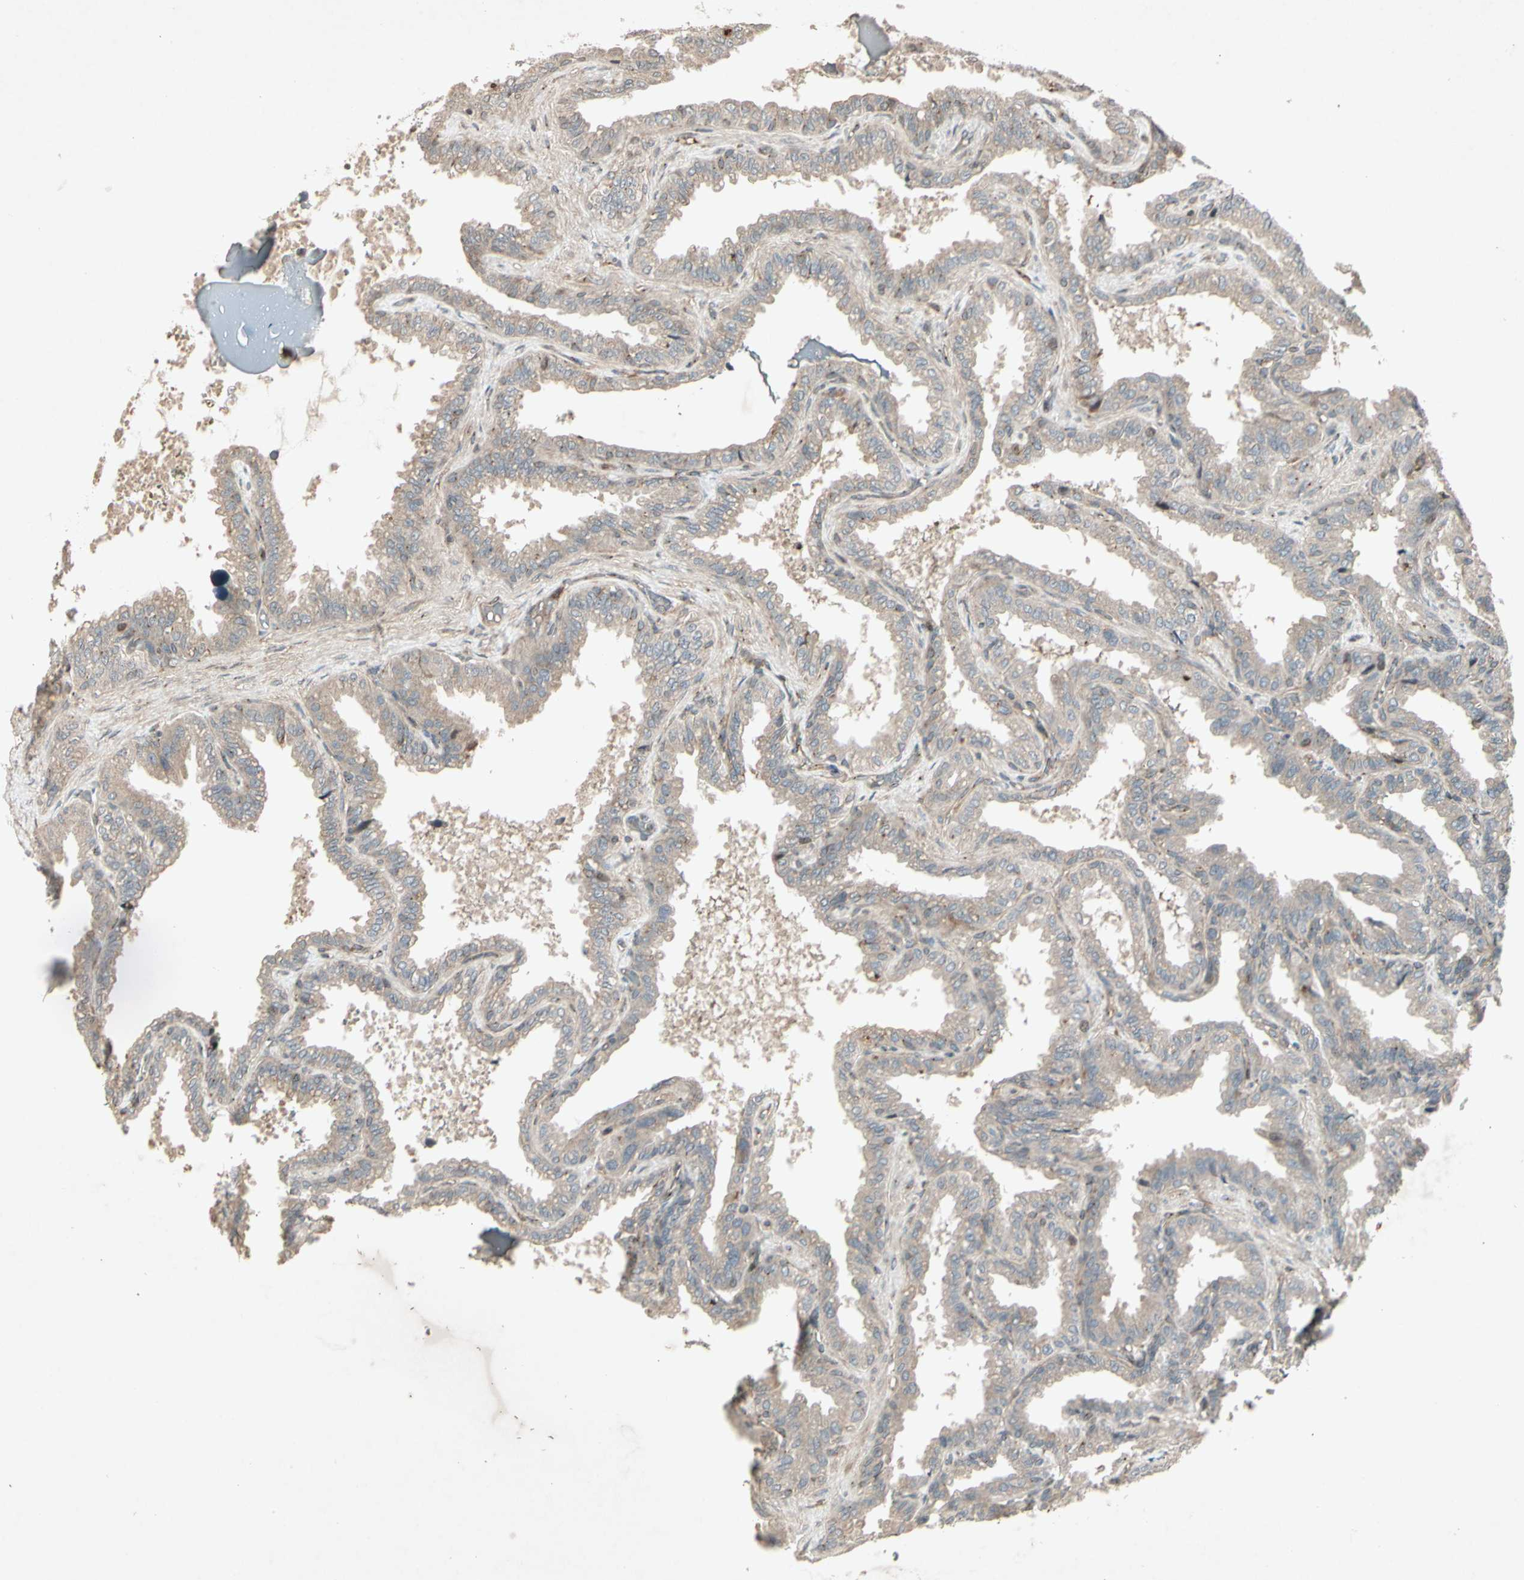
{"staining": {"intensity": "weak", "quantity": ">75%", "location": "cytoplasmic/membranous"}, "tissue": "seminal vesicle", "cell_type": "Glandular cells", "image_type": "normal", "snomed": [{"axis": "morphology", "description": "Normal tissue, NOS"}, {"axis": "topography", "description": "Seminal veicle"}], "caption": "Protein staining of benign seminal vesicle exhibits weak cytoplasmic/membranous positivity in approximately >75% of glandular cells.", "gene": "TEK", "patient": {"sex": "male", "age": 46}}